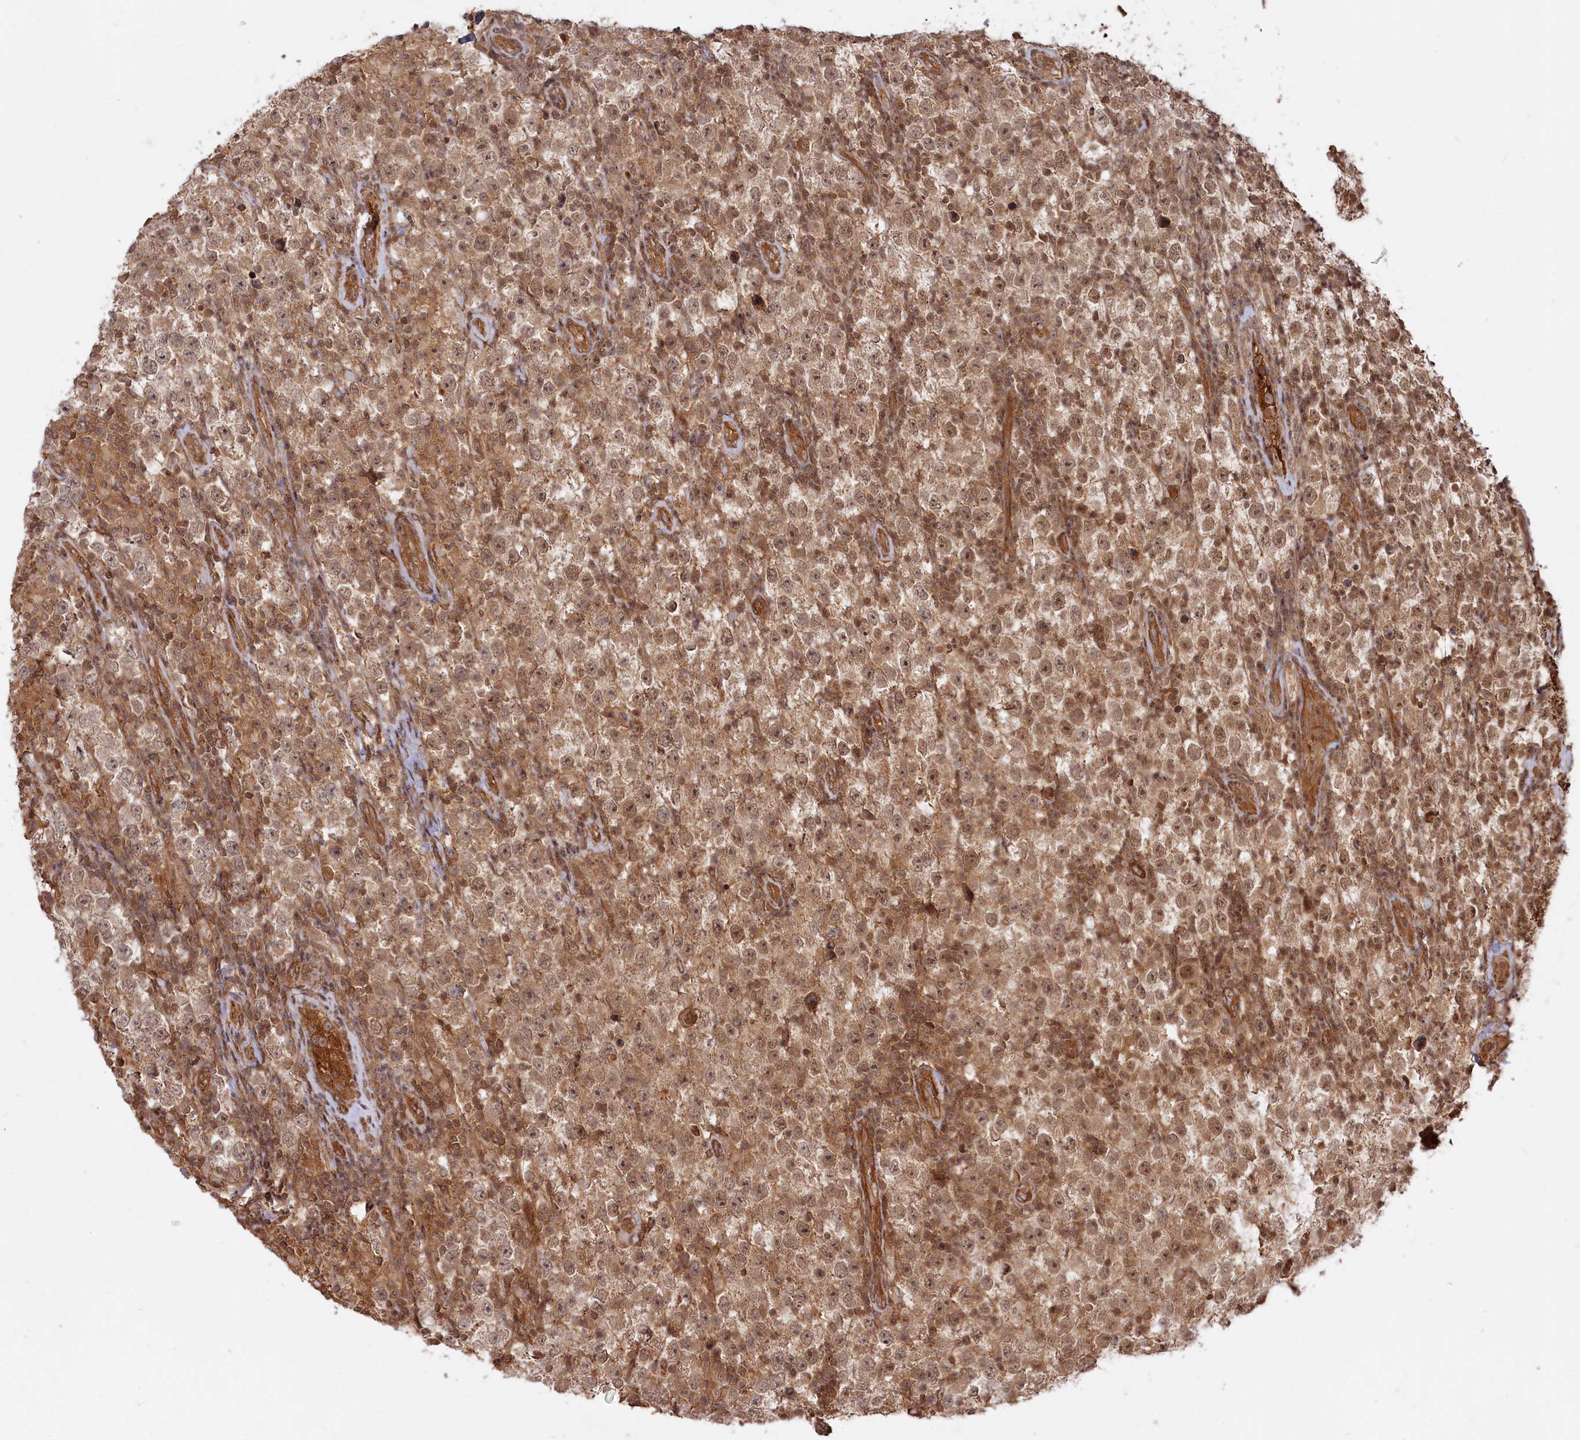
{"staining": {"intensity": "weak", "quantity": ">75%", "location": "cytoplasmic/membranous,nuclear"}, "tissue": "testis cancer", "cell_type": "Tumor cells", "image_type": "cancer", "snomed": [{"axis": "morphology", "description": "Normal tissue, NOS"}, {"axis": "morphology", "description": "Urothelial carcinoma, High grade"}, {"axis": "morphology", "description": "Seminoma, NOS"}, {"axis": "morphology", "description": "Carcinoma, Embryonal, NOS"}, {"axis": "topography", "description": "Urinary bladder"}, {"axis": "topography", "description": "Testis"}], "caption": "There is low levels of weak cytoplasmic/membranous and nuclear positivity in tumor cells of testis urothelial carcinoma (high-grade), as demonstrated by immunohistochemical staining (brown color).", "gene": "CCDC174", "patient": {"sex": "male", "age": 41}}